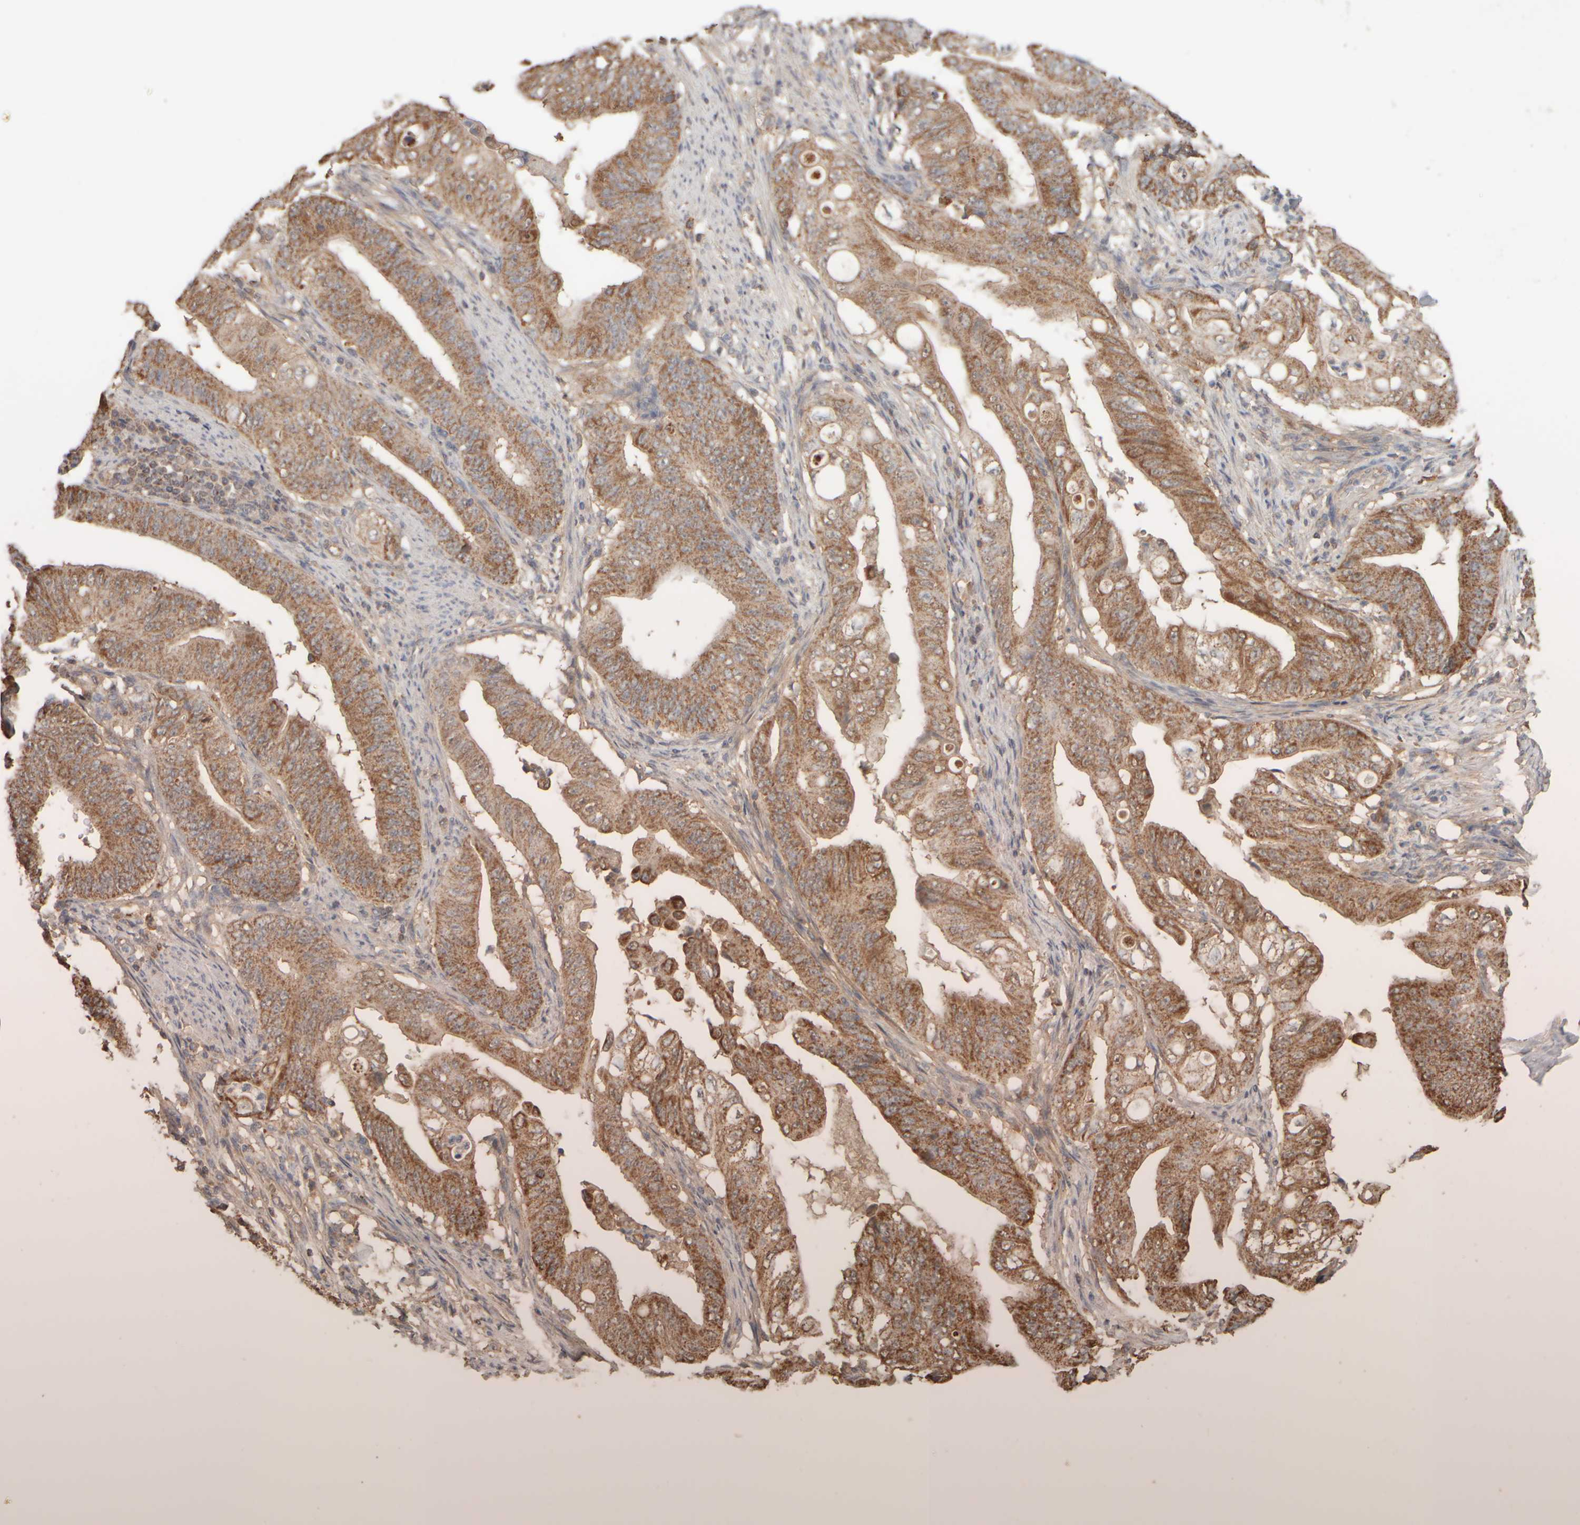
{"staining": {"intensity": "strong", "quantity": "25%-75%", "location": "cytoplasmic/membranous"}, "tissue": "stomach cancer", "cell_type": "Tumor cells", "image_type": "cancer", "snomed": [{"axis": "morphology", "description": "Adenocarcinoma, NOS"}, {"axis": "topography", "description": "Stomach"}], "caption": "Stomach cancer tissue demonstrates strong cytoplasmic/membranous positivity in approximately 25%-75% of tumor cells, visualized by immunohistochemistry.", "gene": "EIF2B3", "patient": {"sex": "female", "age": 73}}